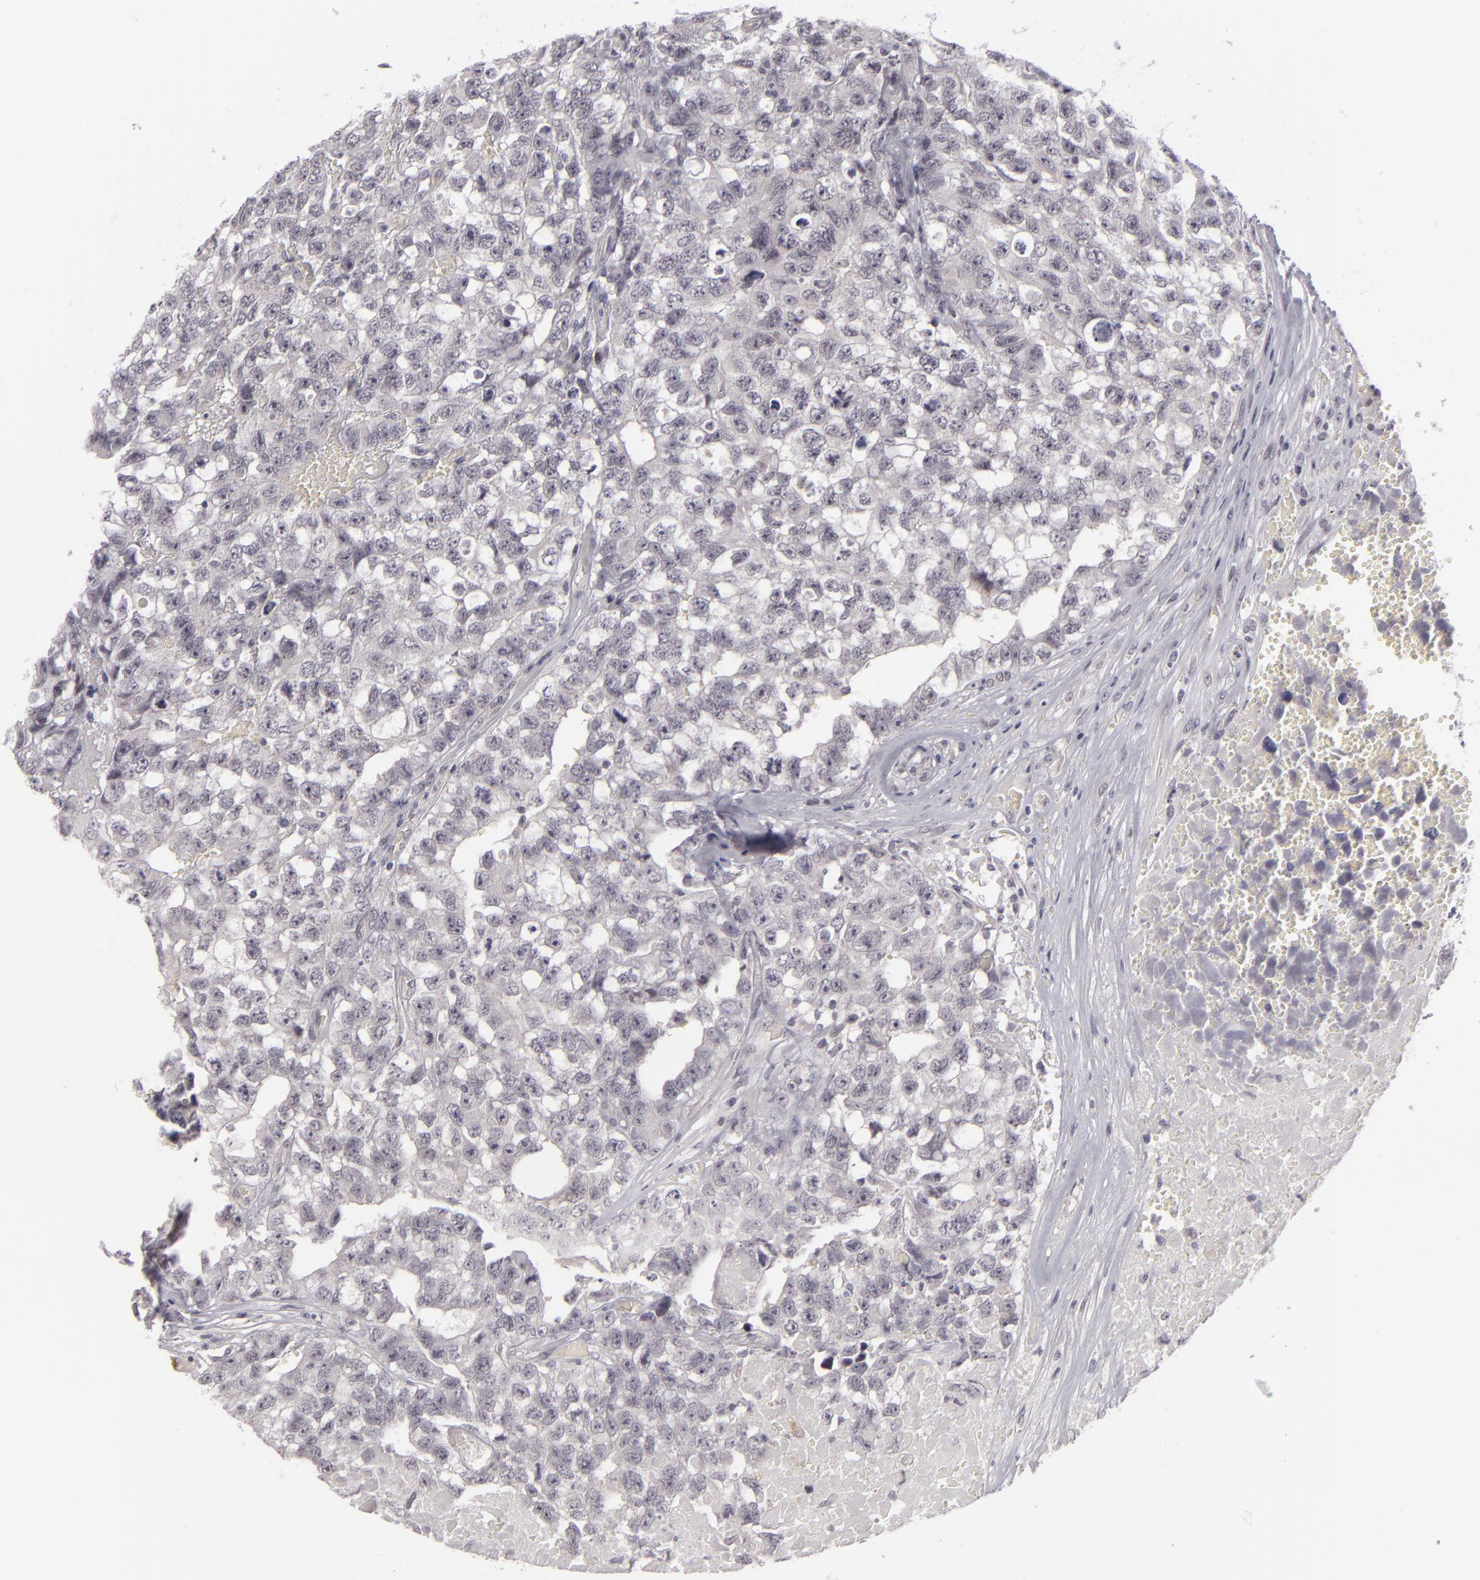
{"staining": {"intensity": "negative", "quantity": "none", "location": "none"}, "tissue": "testis cancer", "cell_type": "Tumor cells", "image_type": "cancer", "snomed": [{"axis": "morphology", "description": "Carcinoma, Embryonal, NOS"}, {"axis": "topography", "description": "Testis"}], "caption": "DAB (3,3'-diaminobenzidine) immunohistochemical staining of human testis cancer (embryonal carcinoma) reveals no significant positivity in tumor cells.", "gene": "ZNF205", "patient": {"sex": "male", "age": 31}}